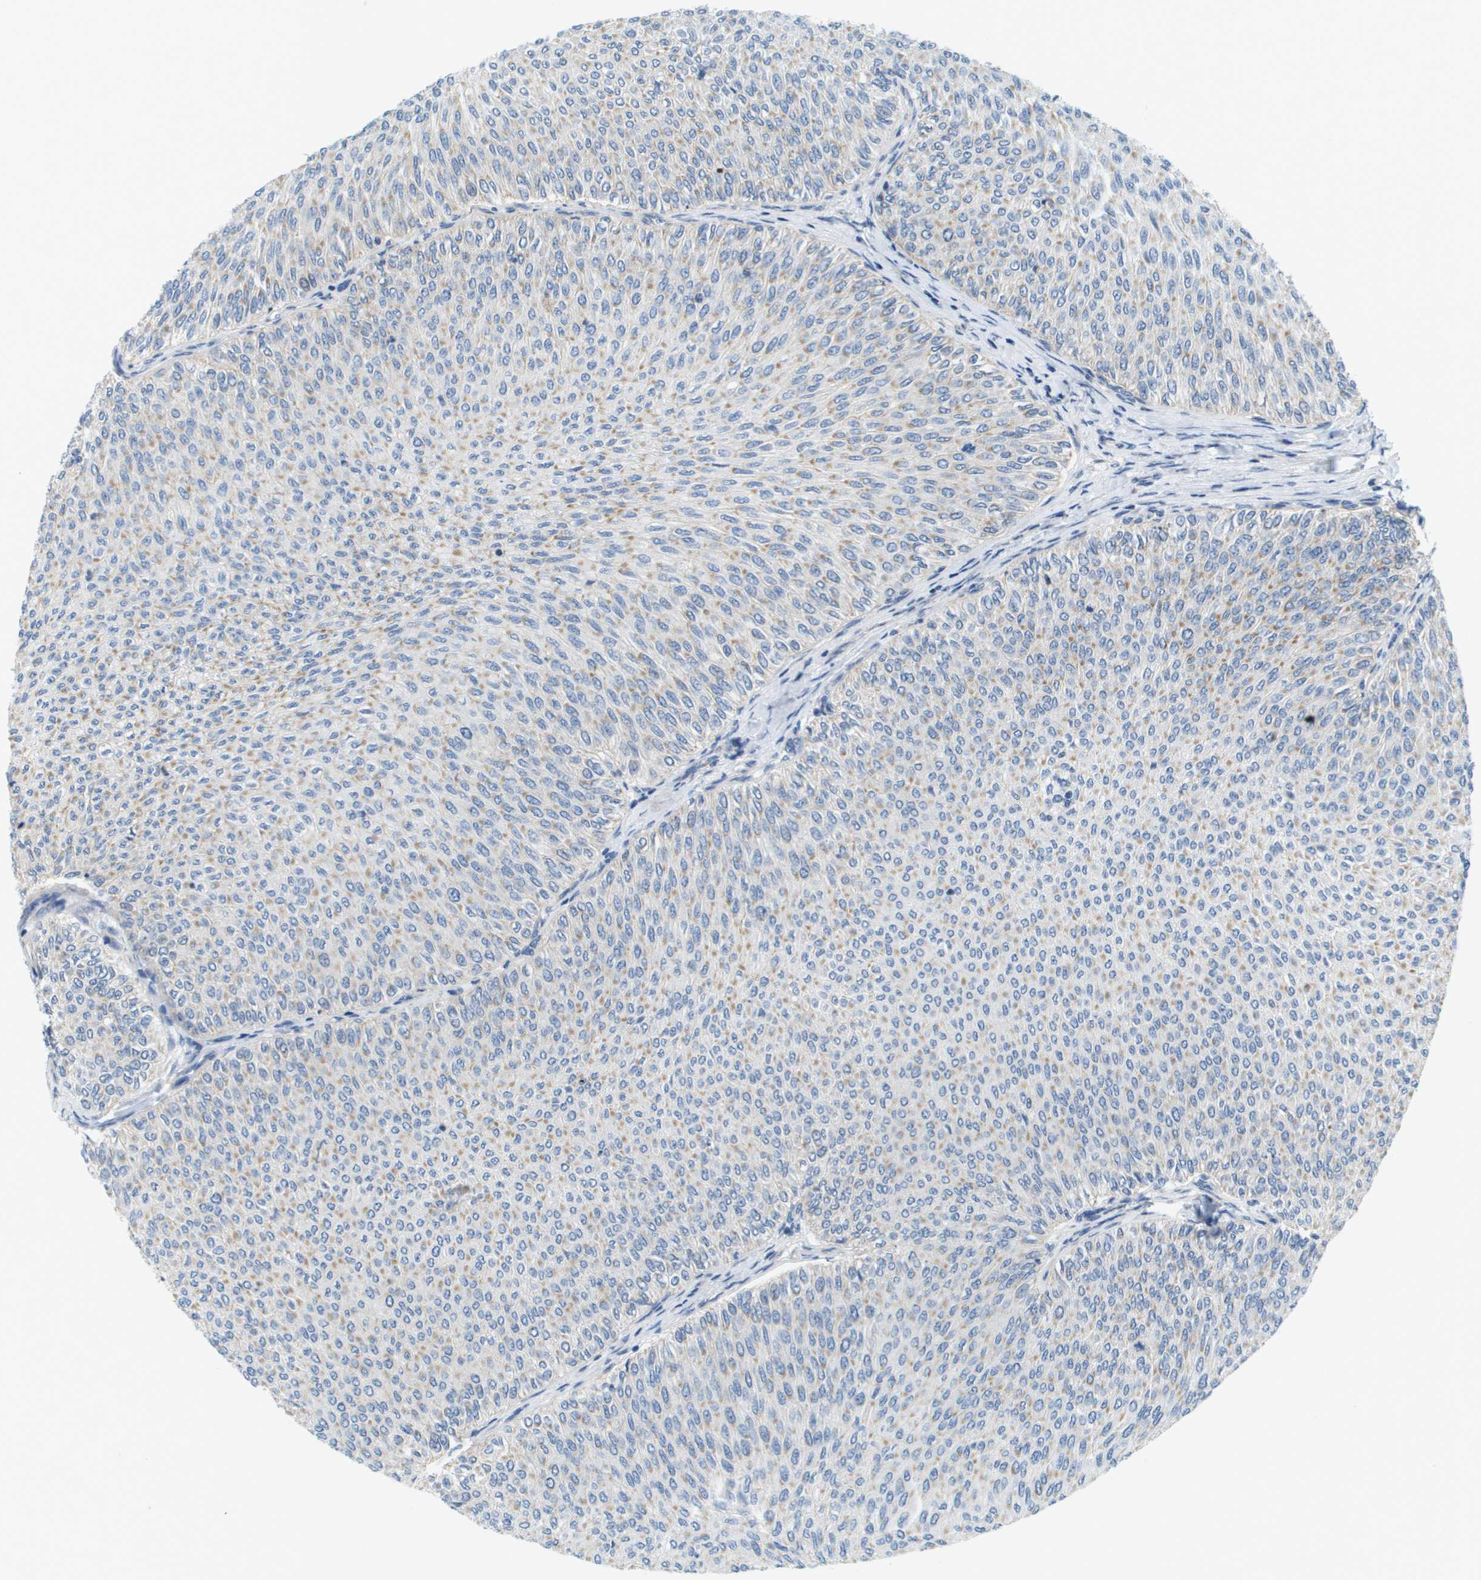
{"staining": {"intensity": "weak", "quantity": "25%-75%", "location": "cytoplasmic/membranous"}, "tissue": "urothelial cancer", "cell_type": "Tumor cells", "image_type": "cancer", "snomed": [{"axis": "morphology", "description": "Urothelial carcinoma, Low grade"}, {"axis": "topography", "description": "Urinary bladder"}], "caption": "Immunohistochemistry of urothelial cancer demonstrates low levels of weak cytoplasmic/membranous positivity in about 25%-75% of tumor cells.", "gene": "KRT23", "patient": {"sex": "male", "age": 78}}